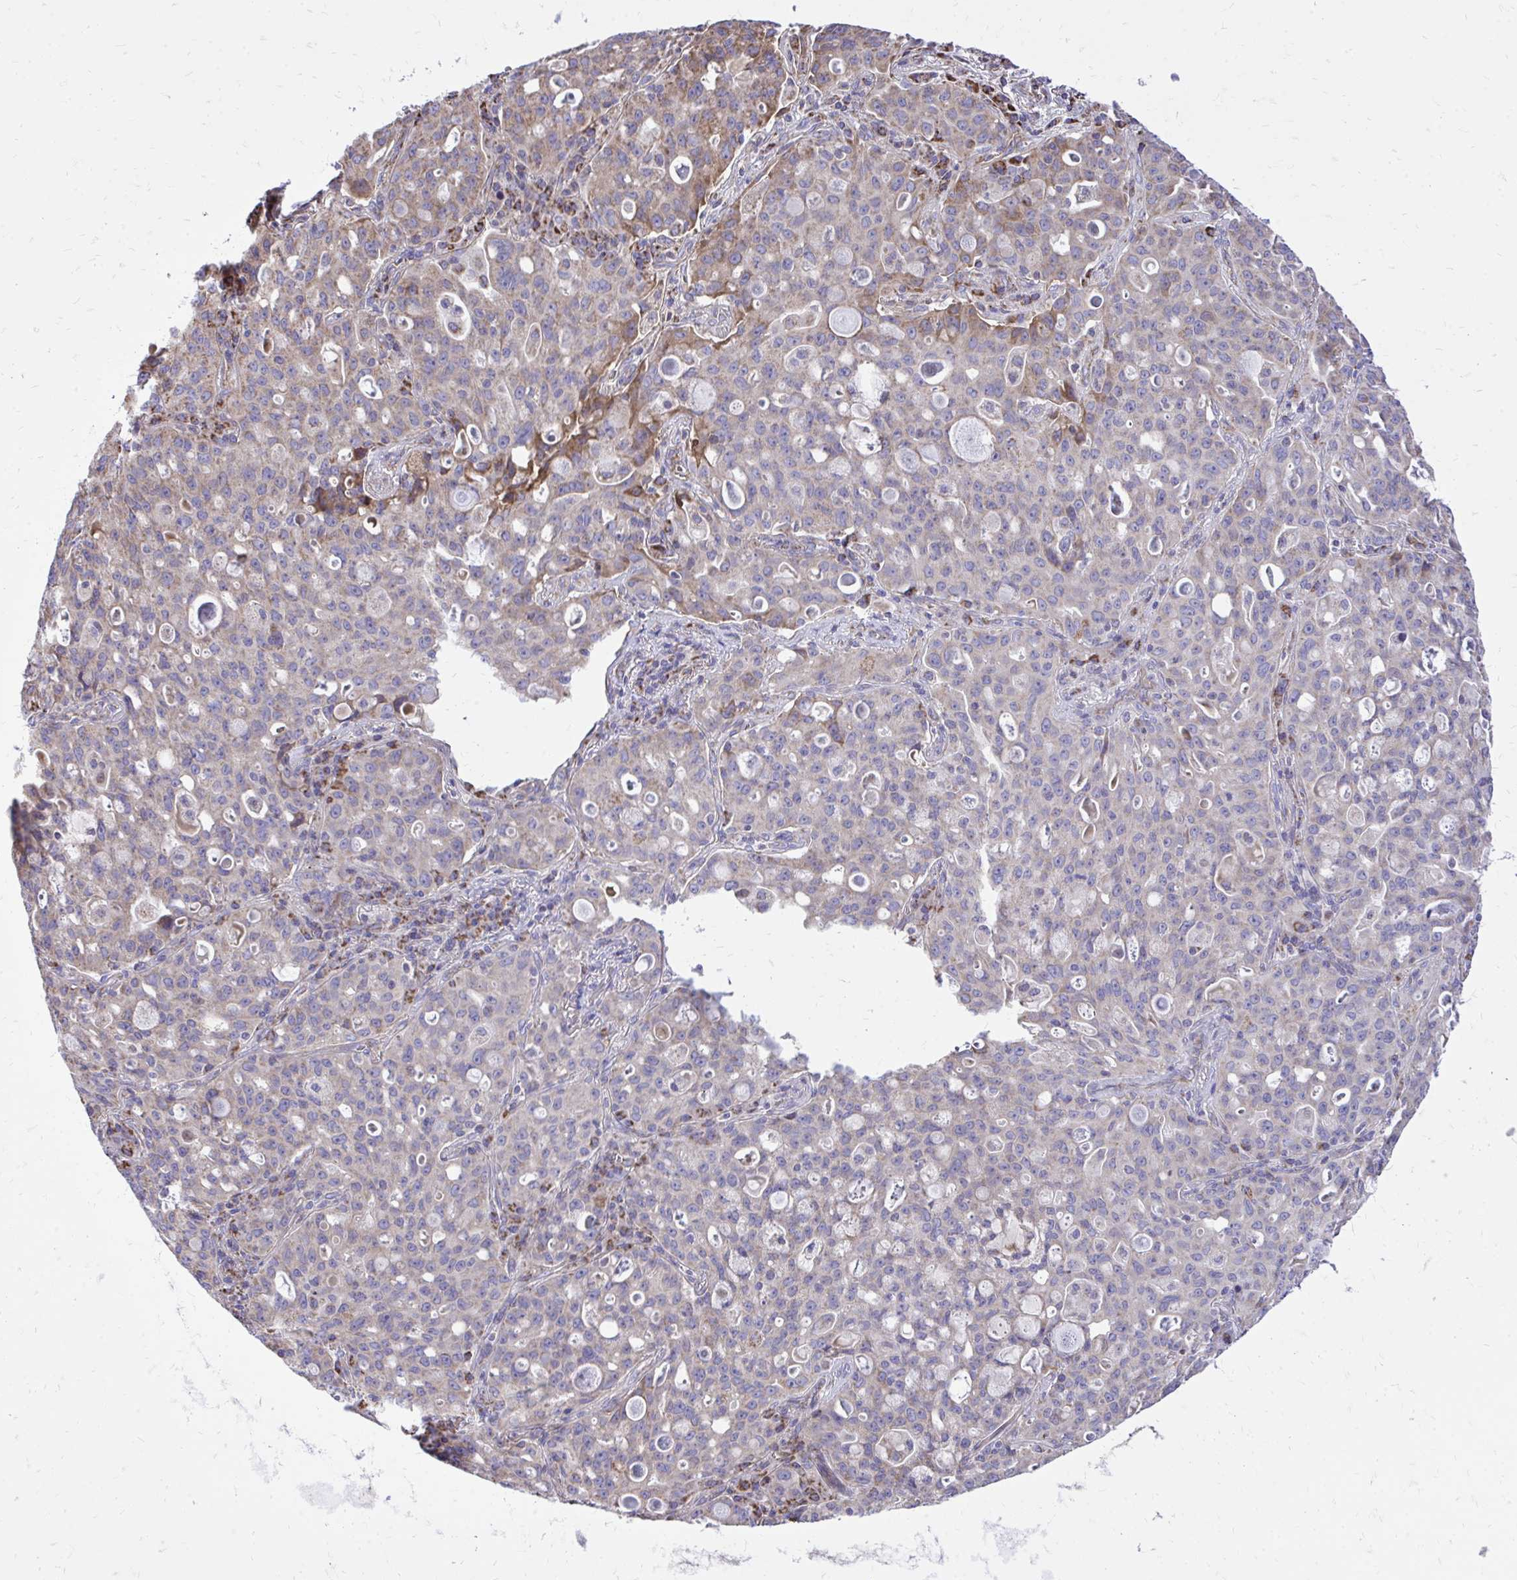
{"staining": {"intensity": "weak", "quantity": "<25%", "location": "cytoplasmic/membranous"}, "tissue": "lung cancer", "cell_type": "Tumor cells", "image_type": "cancer", "snomed": [{"axis": "morphology", "description": "Adenocarcinoma, NOS"}, {"axis": "topography", "description": "Lung"}], "caption": "Immunohistochemistry micrograph of neoplastic tissue: lung cancer (adenocarcinoma) stained with DAB (3,3'-diaminobenzidine) reveals no significant protein staining in tumor cells.", "gene": "ATP13A2", "patient": {"sex": "female", "age": 44}}